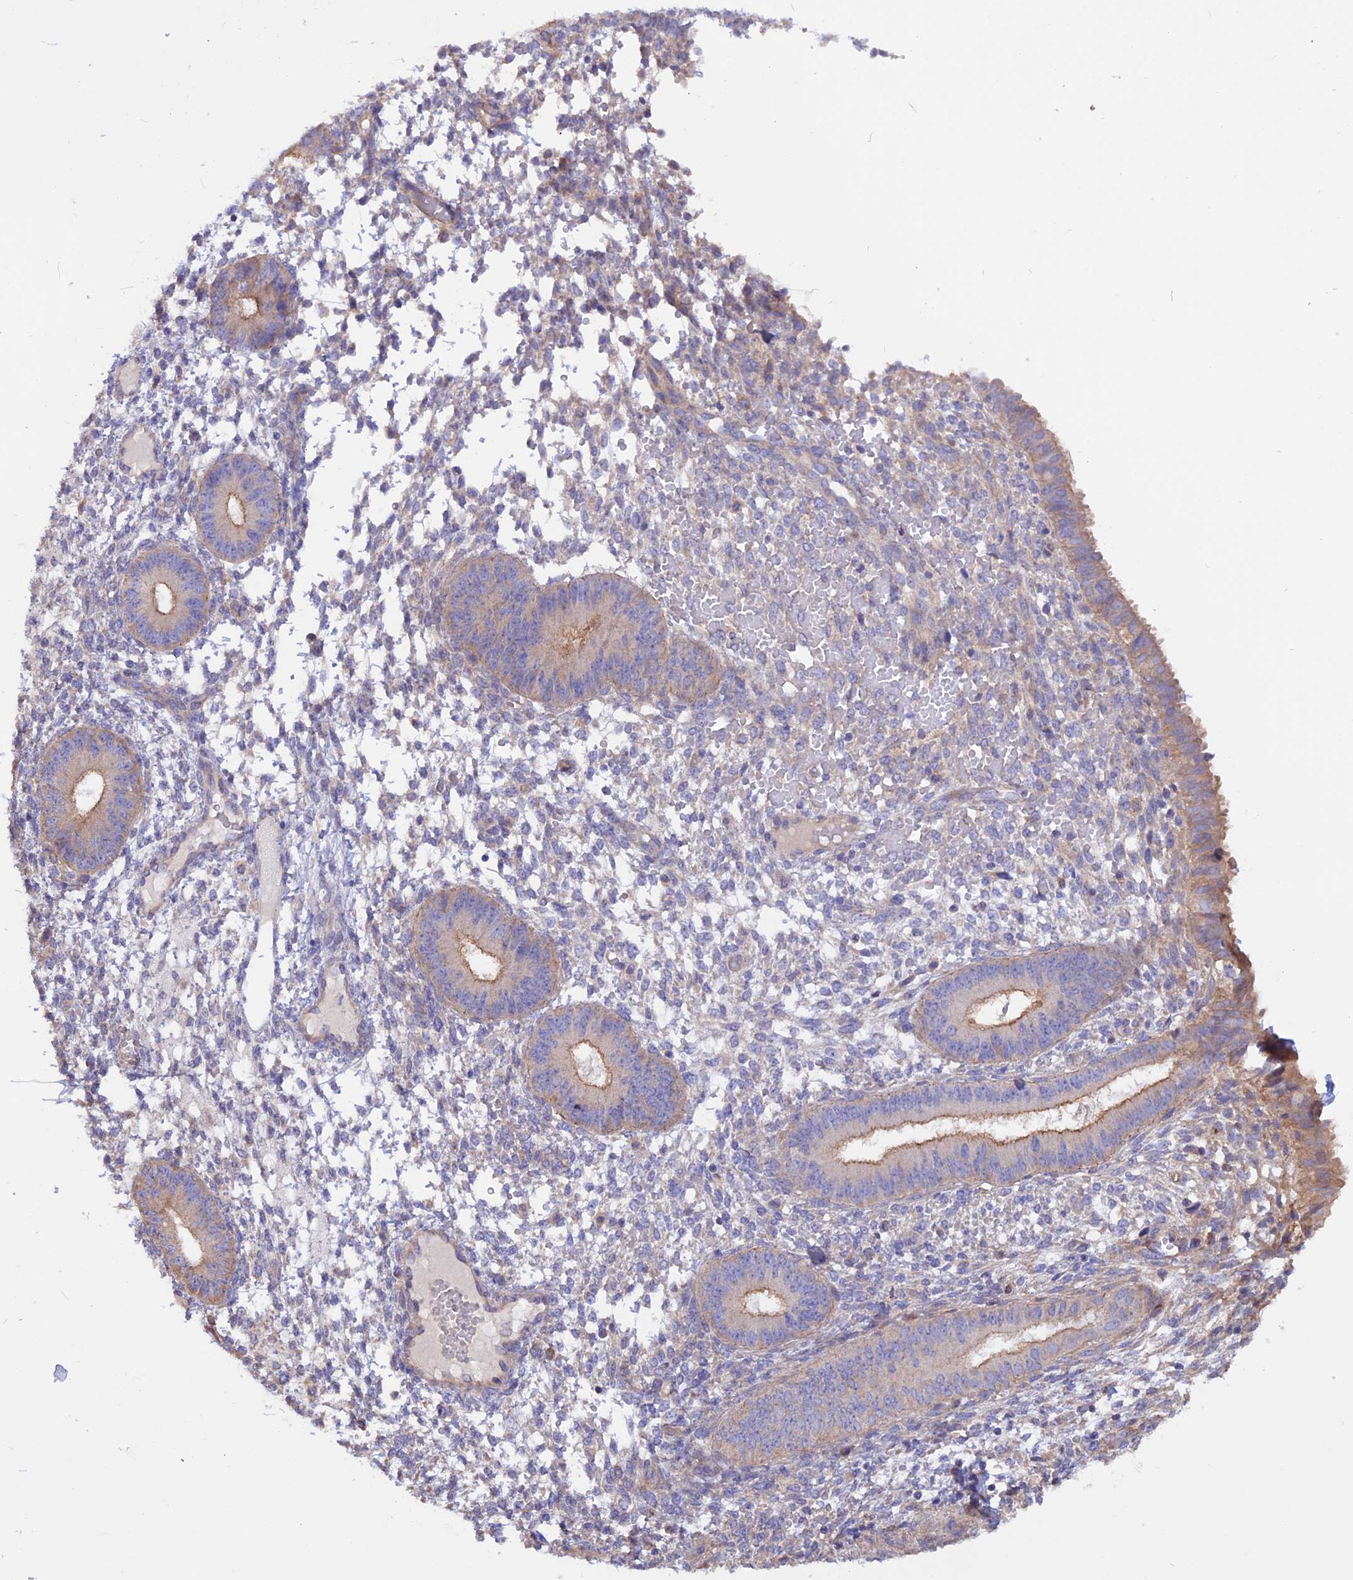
{"staining": {"intensity": "negative", "quantity": "none", "location": "none"}, "tissue": "endometrium", "cell_type": "Cells in endometrial stroma", "image_type": "normal", "snomed": [{"axis": "morphology", "description": "Normal tissue, NOS"}, {"axis": "topography", "description": "Endometrium"}], "caption": "This is an IHC image of normal human endometrium. There is no positivity in cells in endometrial stroma.", "gene": "HYCC1", "patient": {"sex": "female", "age": 49}}